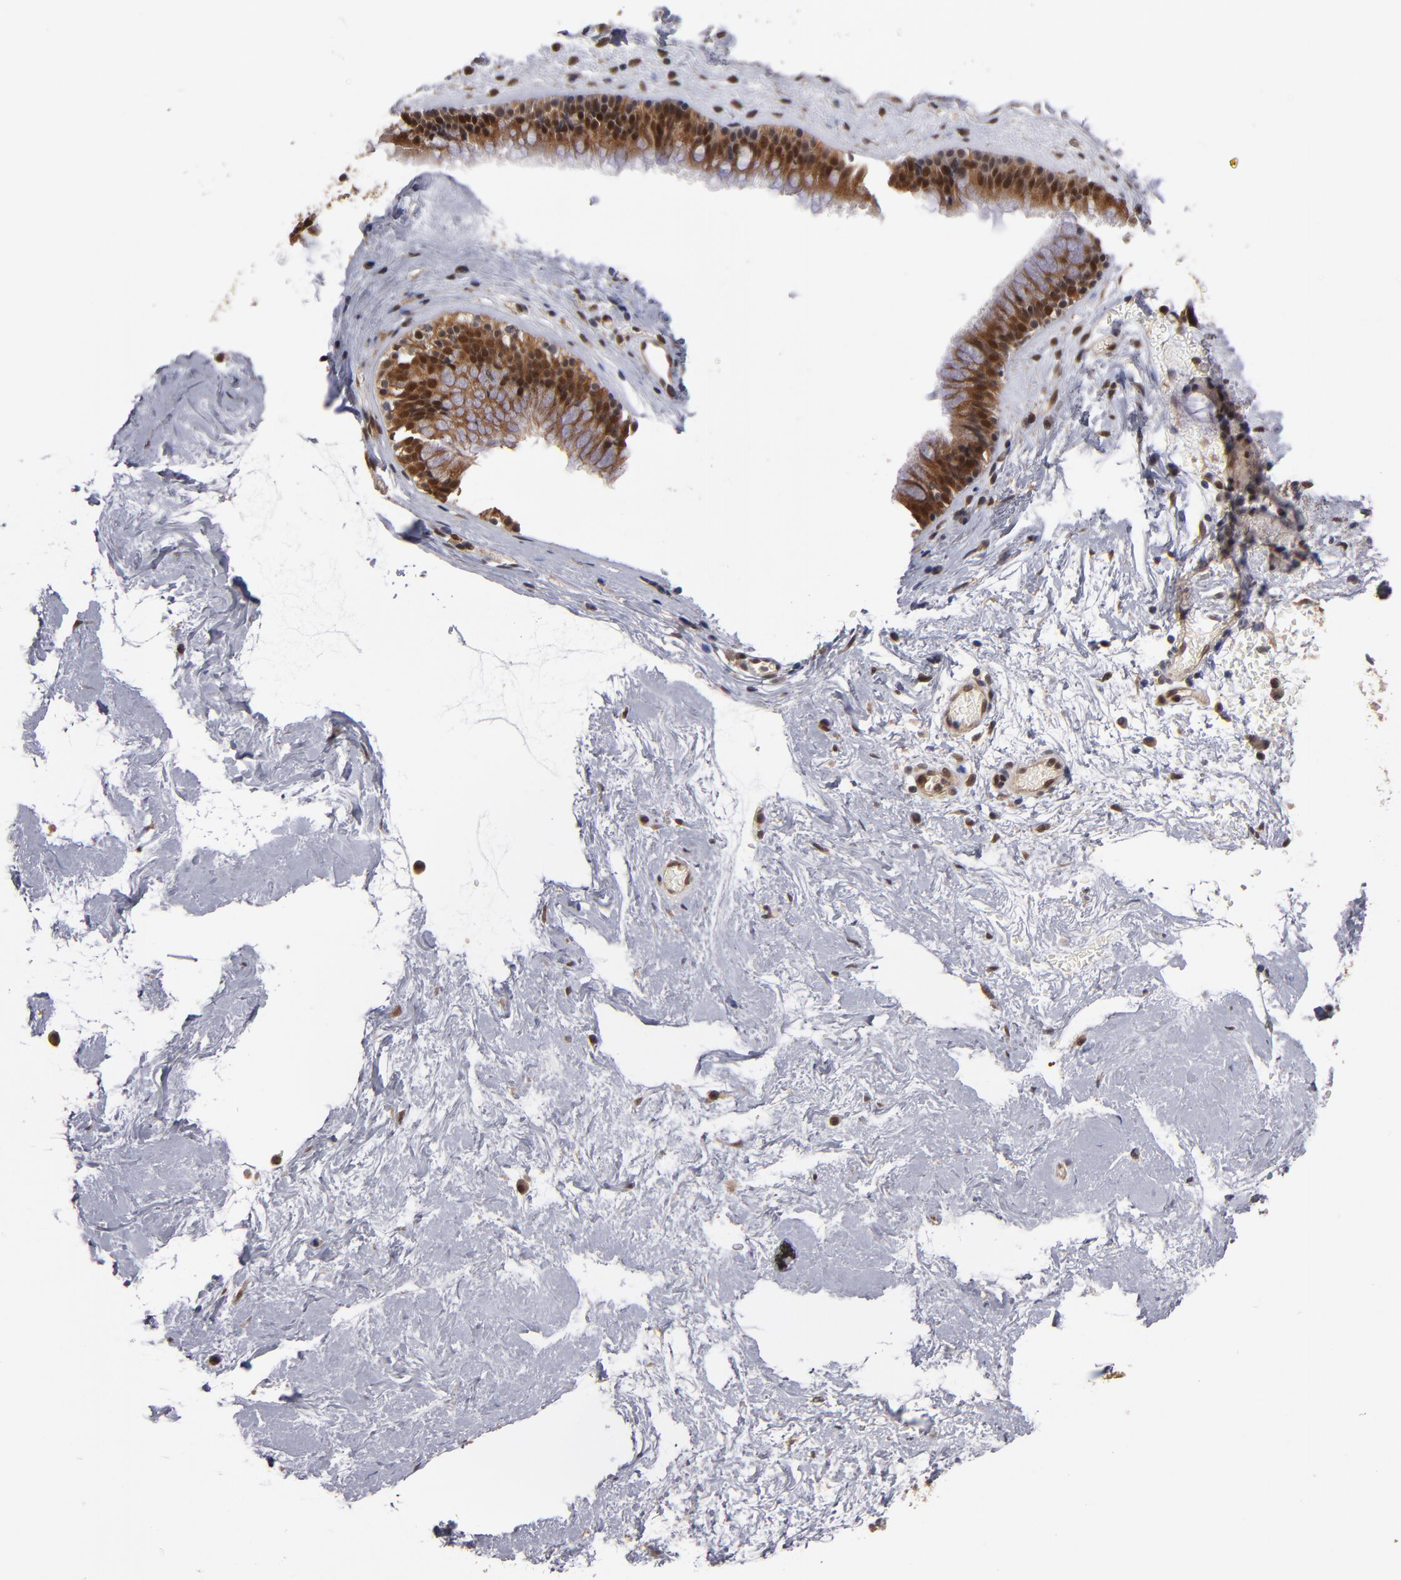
{"staining": {"intensity": "moderate", "quantity": ">75%", "location": "cytoplasmic/membranous"}, "tissue": "nasopharynx", "cell_type": "Respiratory epithelial cells", "image_type": "normal", "snomed": [{"axis": "morphology", "description": "Normal tissue, NOS"}, {"axis": "morphology", "description": "Inflammation, NOS"}, {"axis": "topography", "description": "Nasopharynx"}], "caption": "Brown immunohistochemical staining in unremarkable nasopharynx displays moderate cytoplasmic/membranous staining in approximately >75% of respiratory epithelial cells. (DAB (3,3'-diaminobenzidine) IHC with brightfield microscopy, high magnification).", "gene": "CUL5", "patient": {"sex": "male", "age": 48}}